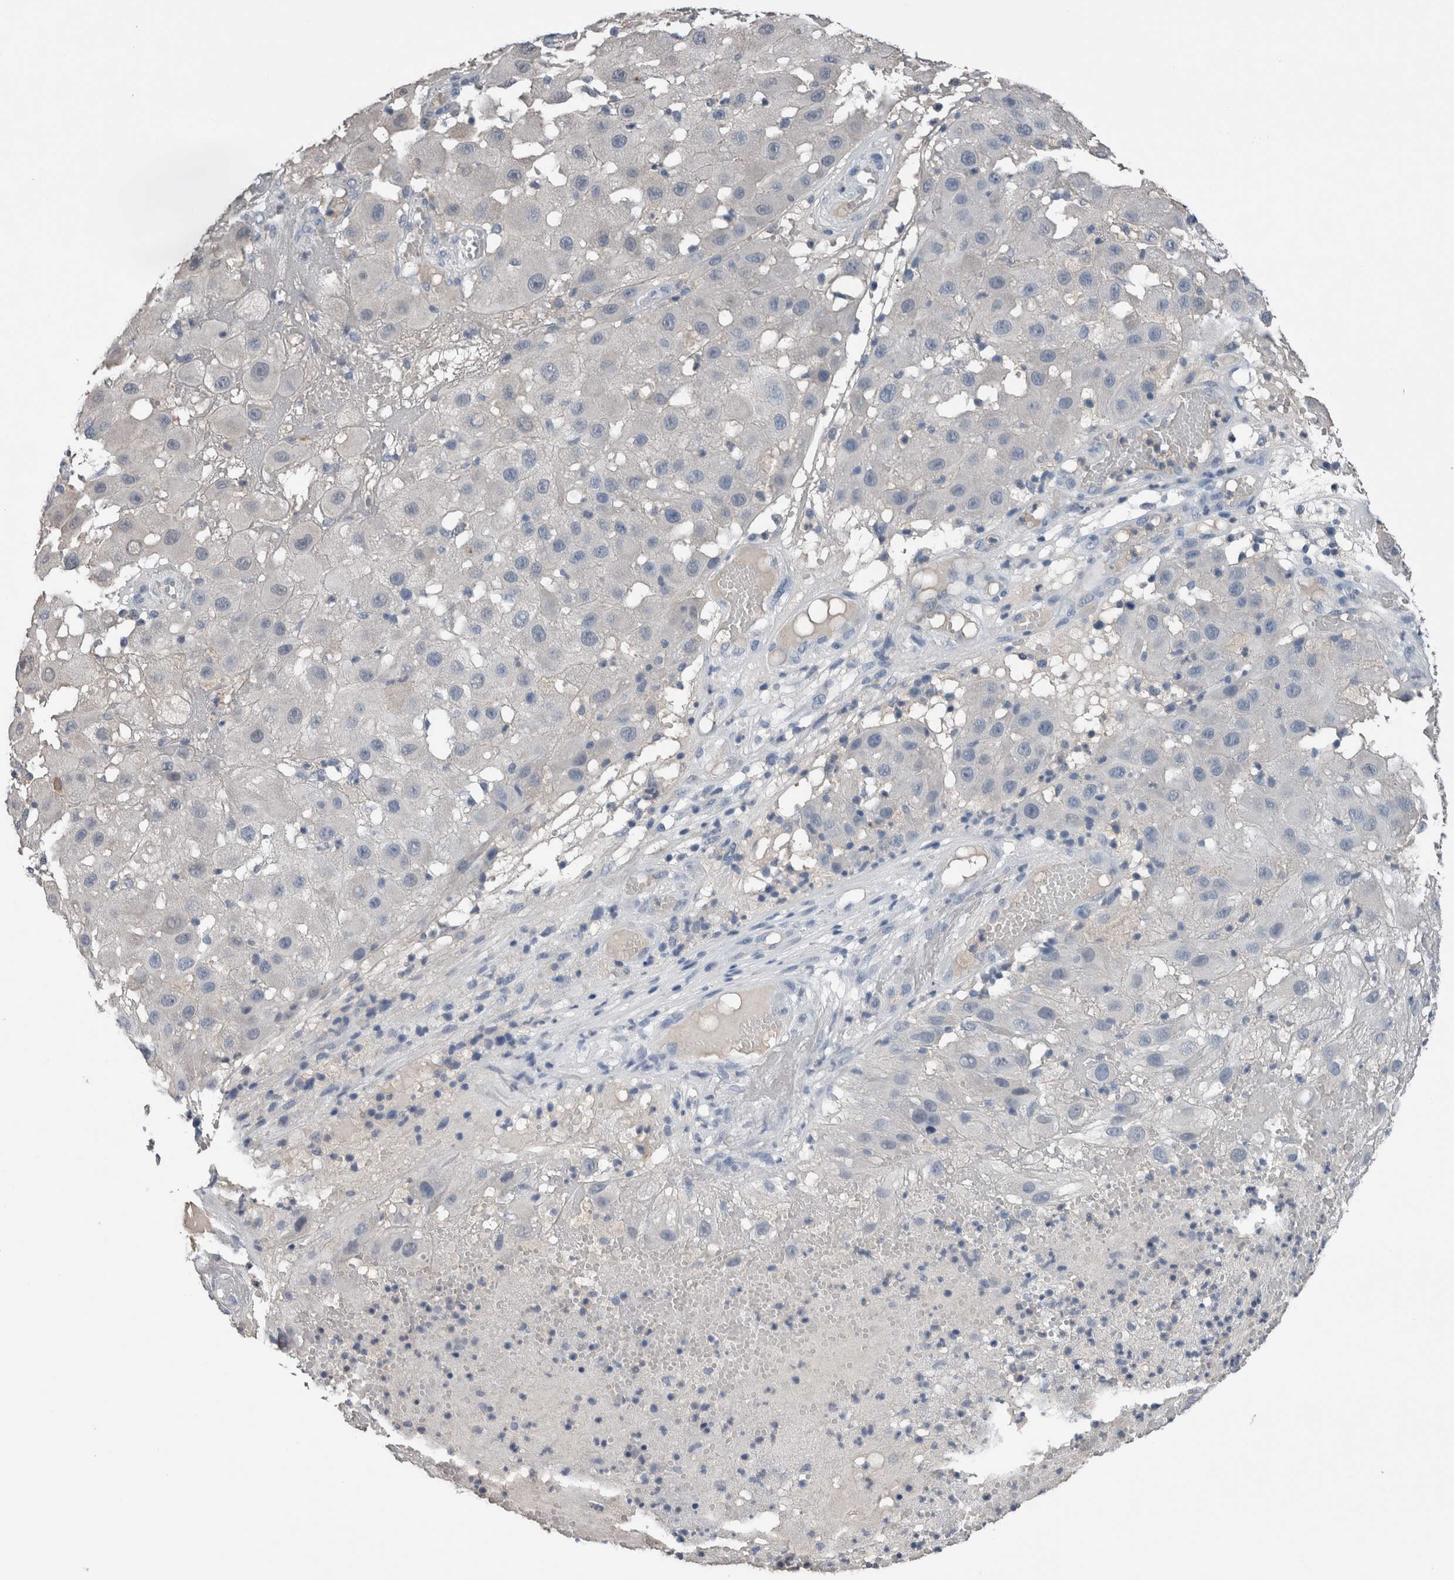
{"staining": {"intensity": "negative", "quantity": "none", "location": "none"}, "tissue": "melanoma", "cell_type": "Tumor cells", "image_type": "cancer", "snomed": [{"axis": "morphology", "description": "Malignant melanoma, NOS"}, {"axis": "topography", "description": "Skin"}], "caption": "A high-resolution micrograph shows IHC staining of melanoma, which demonstrates no significant expression in tumor cells.", "gene": "CRNN", "patient": {"sex": "female", "age": 81}}